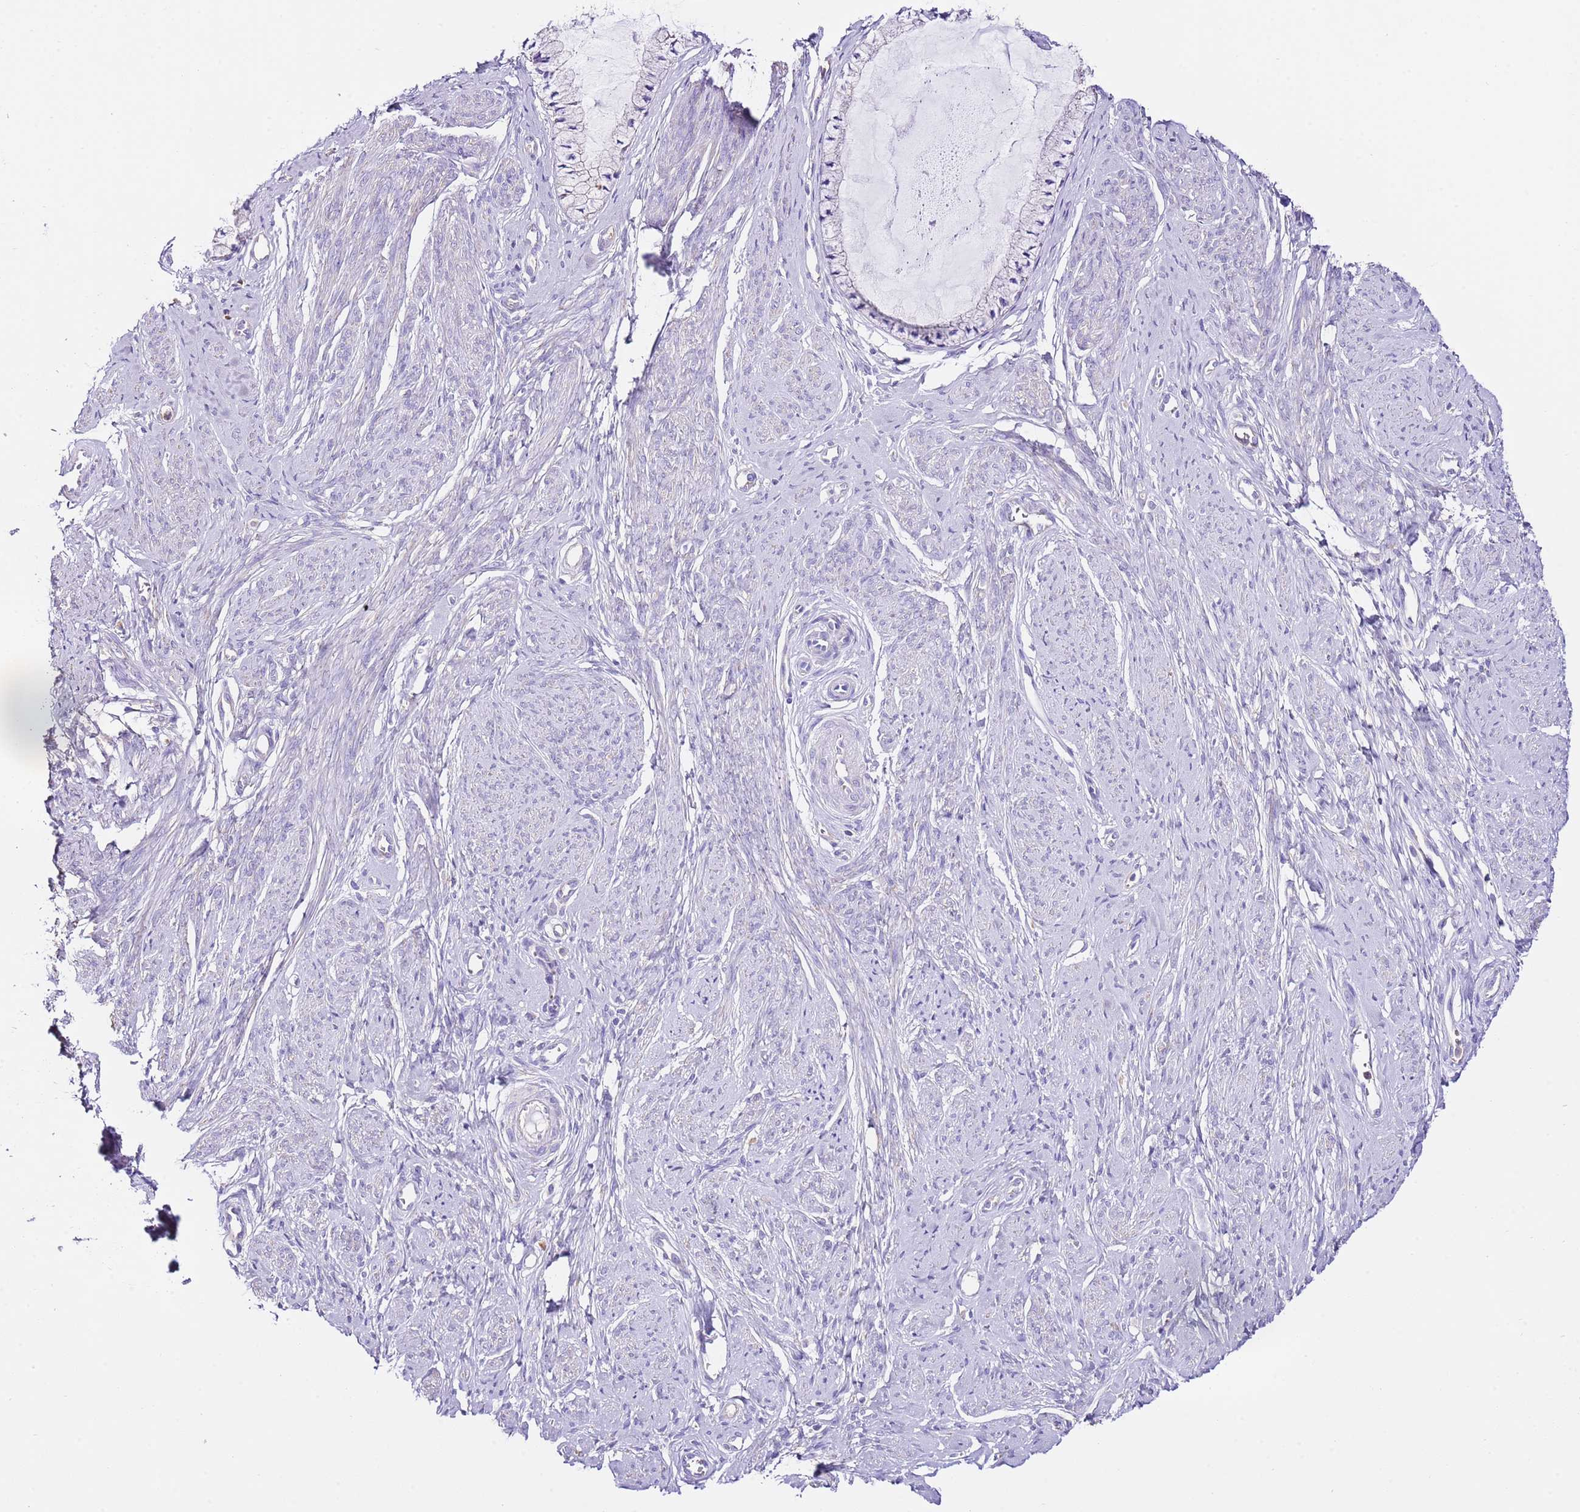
{"staining": {"intensity": "moderate", "quantity": "<25%", "location": "cytoplasmic/membranous"}, "tissue": "cervix", "cell_type": "Glandular cells", "image_type": "normal", "snomed": [{"axis": "morphology", "description": "Normal tissue, NOS"}, {"axis": "topography", "description": "Cervix"}], "caption": "Moderate cytoplasmic/membranous expression is present in approximately <25% of glandular cells in benign cervix.", "gene": "RPS10", "patient": {"sex": "female", "age": 42}}